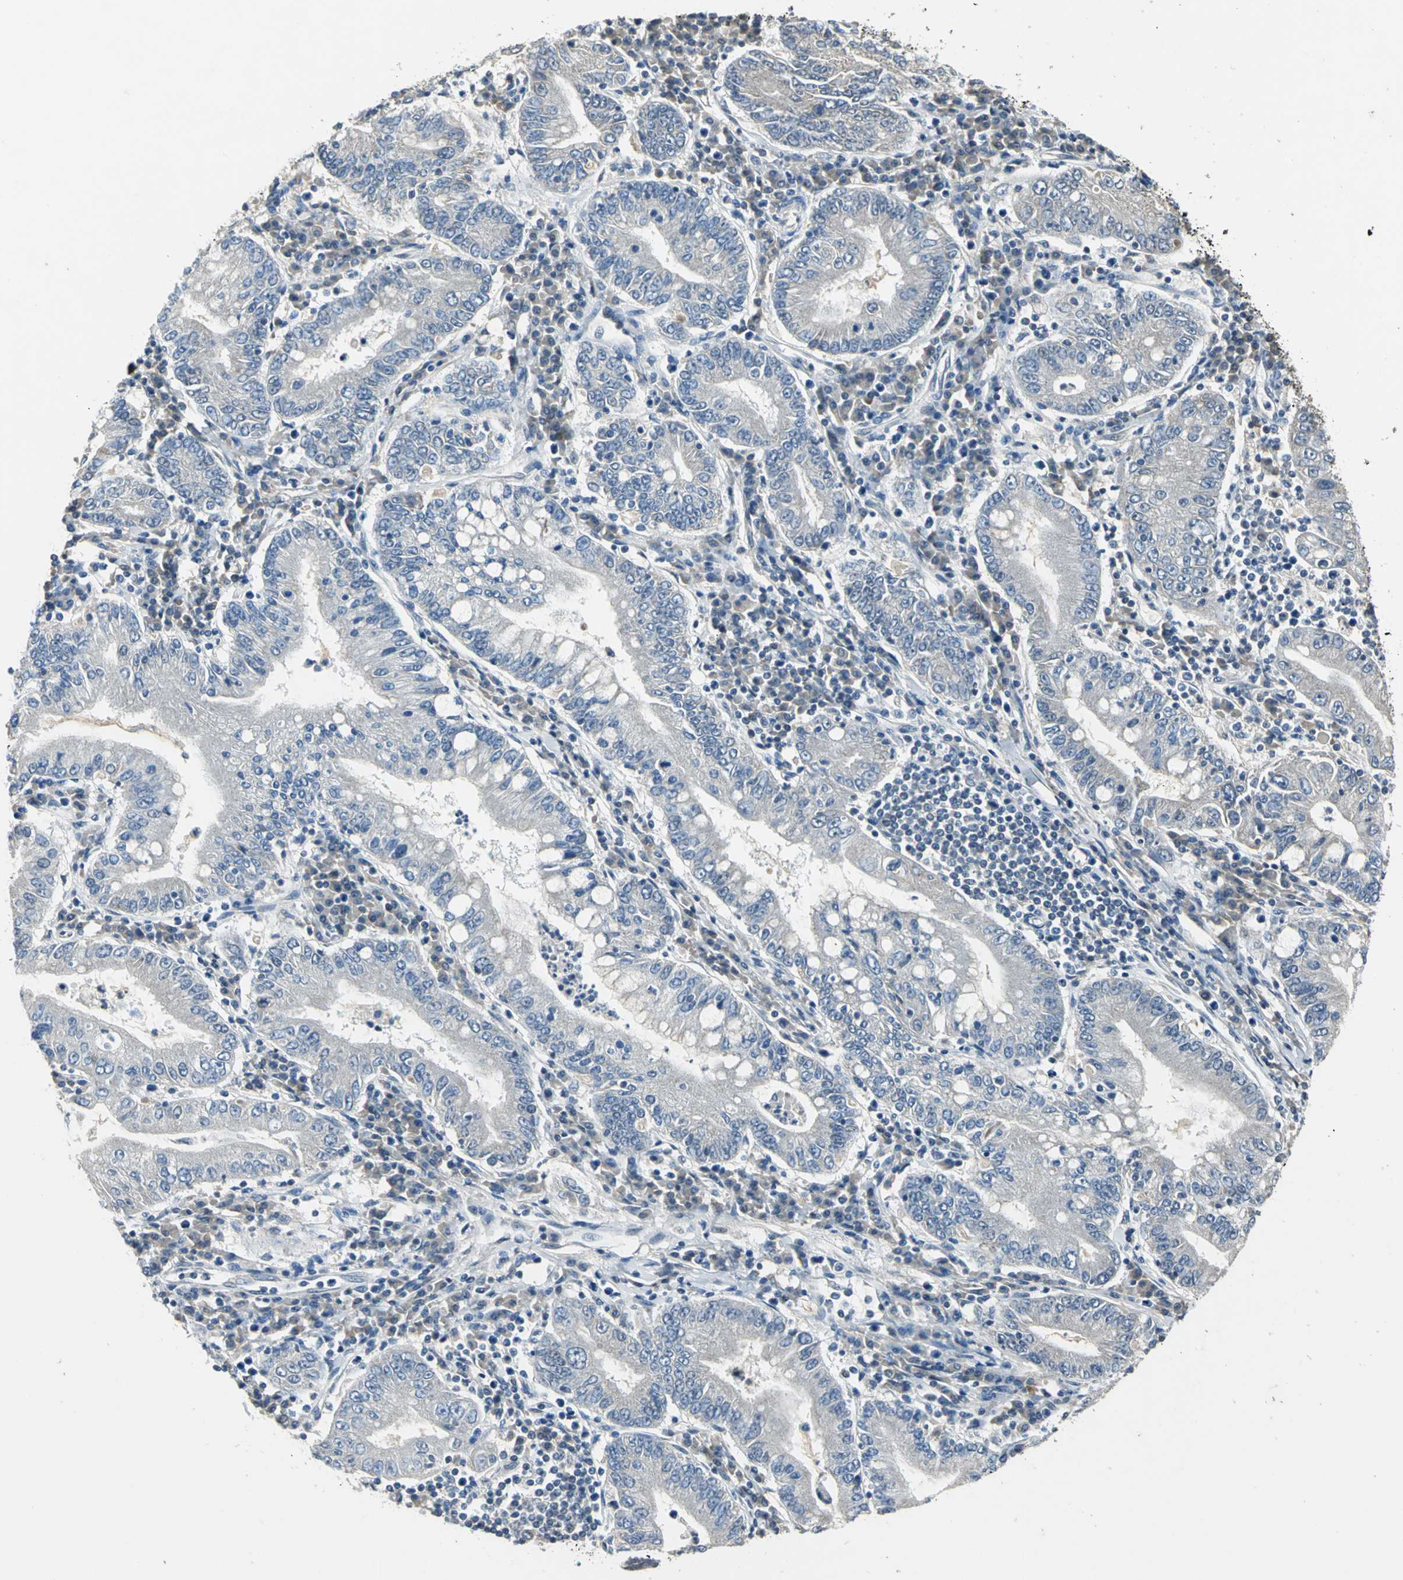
{"staining": {"intensity": "negative", "quantity": "none", "location": "none"}, "tissue": "stomach cancer", "cell_type": "Tumor cells", "image_type": "cancer", "snomed": [{"axis": "morphology", "description": "Normal tissue, NOS"}, {"axis": "morphology", "description": "Adenocarcinoma, NOS"}, {"axis": "topography", "description": "Esophagus"}, {"axis": "topography", "description": "Stomach, upper"}, {"axis": "topography", "description": "Peripheral nerve tissue"}], "caption": "IHC photomicrograph of stomach cancer (adenocarcinoma) stained for a protein (brown), which demonstrates no staining in tumor cells.", "gene": "JADE3", "patient": {"sex": "male", "age": 62}}